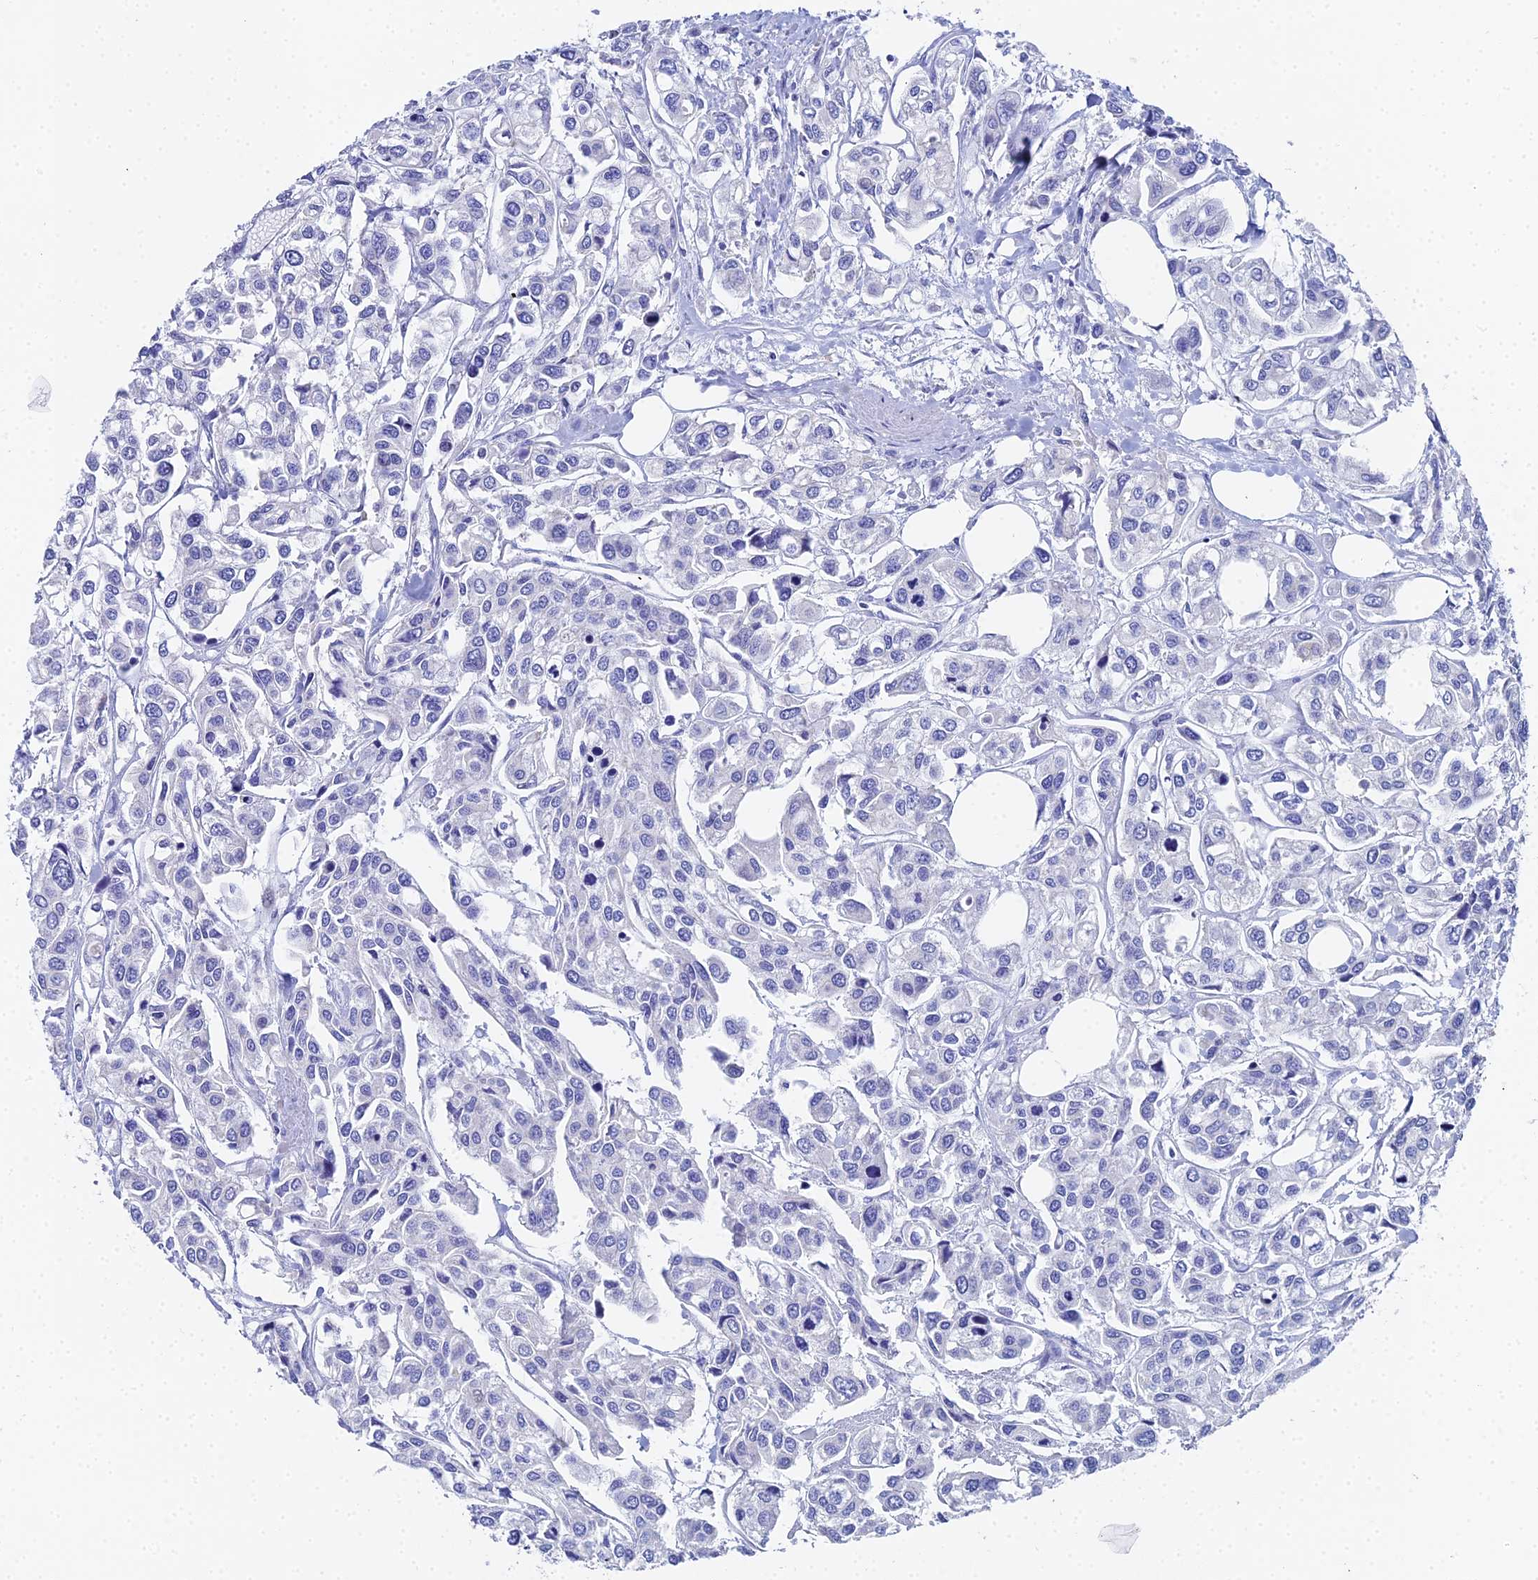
{"staining": {"intensity": "negative", "quantity": "none", "location": "none"}, "tissue": "urothelial cancer", "cell_type": "Tumor cells", "image_type": "cancer", "snomed": [{"axis": "morphology", "description": "Urothelial carcinoma, High grade"}, {"axis": "topography", "description": "Urinary bladder"}], "caption": "Immunohistochemistry (IHC) photomicrograph of neoplastic tissue: high-grade urothelial carcinoma stained with DAB (3,3'-diaminobenzidine) displays no significant protein positivity in tumor cells.", "gene": "OCM", "patient": {"sex": "male", "age": 67}}